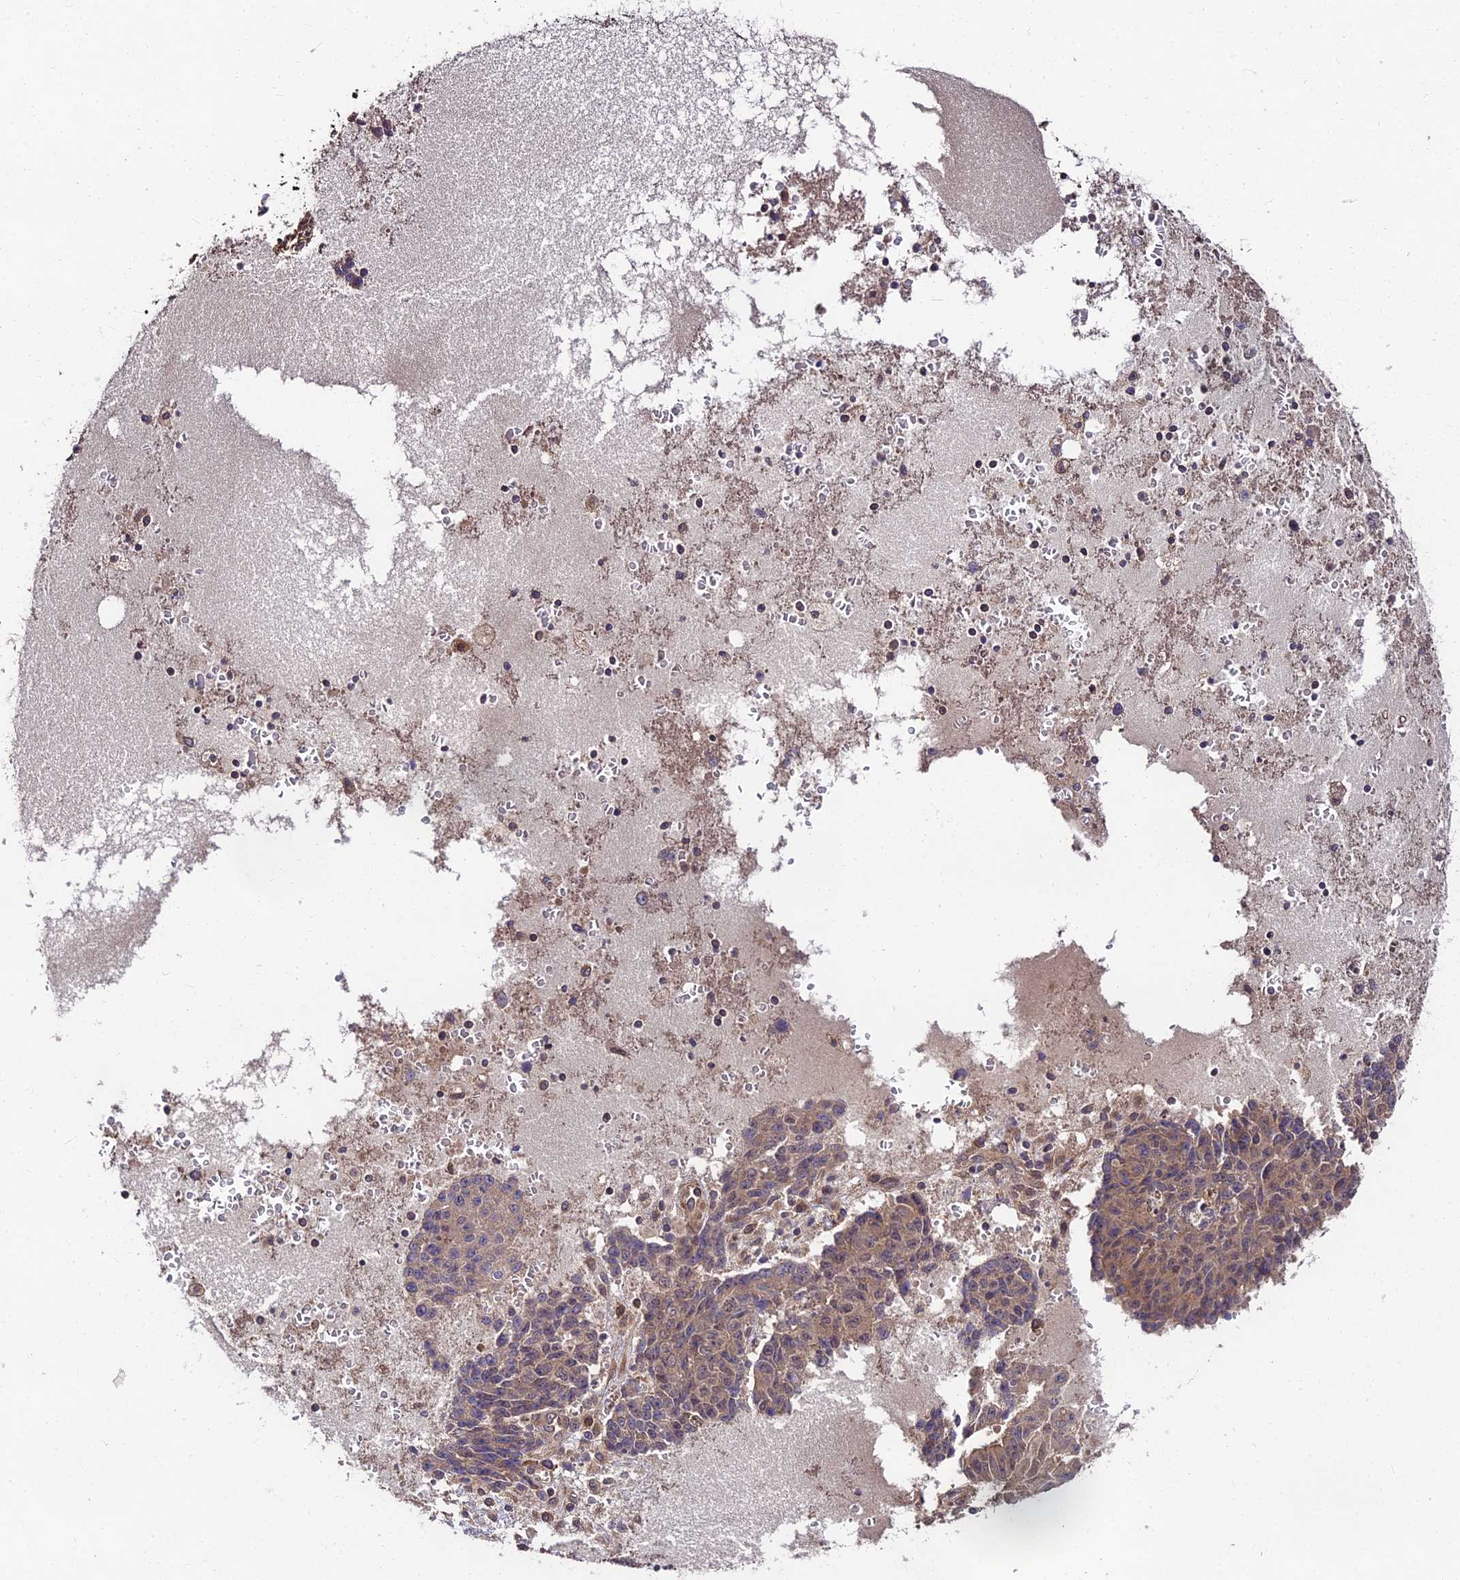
{"staining": {"intensity": "weak", "quantity": ">75%", "location": "cytoplasmic/membranous,nuclear"}, "tissue": "ovarian cancer", "cell_type": "Tumor cells", "image_type": "cancer", "snomed": [{"axis": "morphology", "description": "Carcinoma, endometroid"}, {"axis": "topography", "description": "Ovary"}], "caption": "The immunohistochemical stain shows weak cytoplasmic/membranous and nuclear positivity in tumor cells of ovarian cancer tissue. The staining was performed using DAB (3,3'-diaminobenzidine) to visualize the protein expression in brown, while the nuclei were stained in blue with hematoxylin (Magnification: 20x).", "gene": "MKKS", "patient": {"sex": "female", "age": 42}}